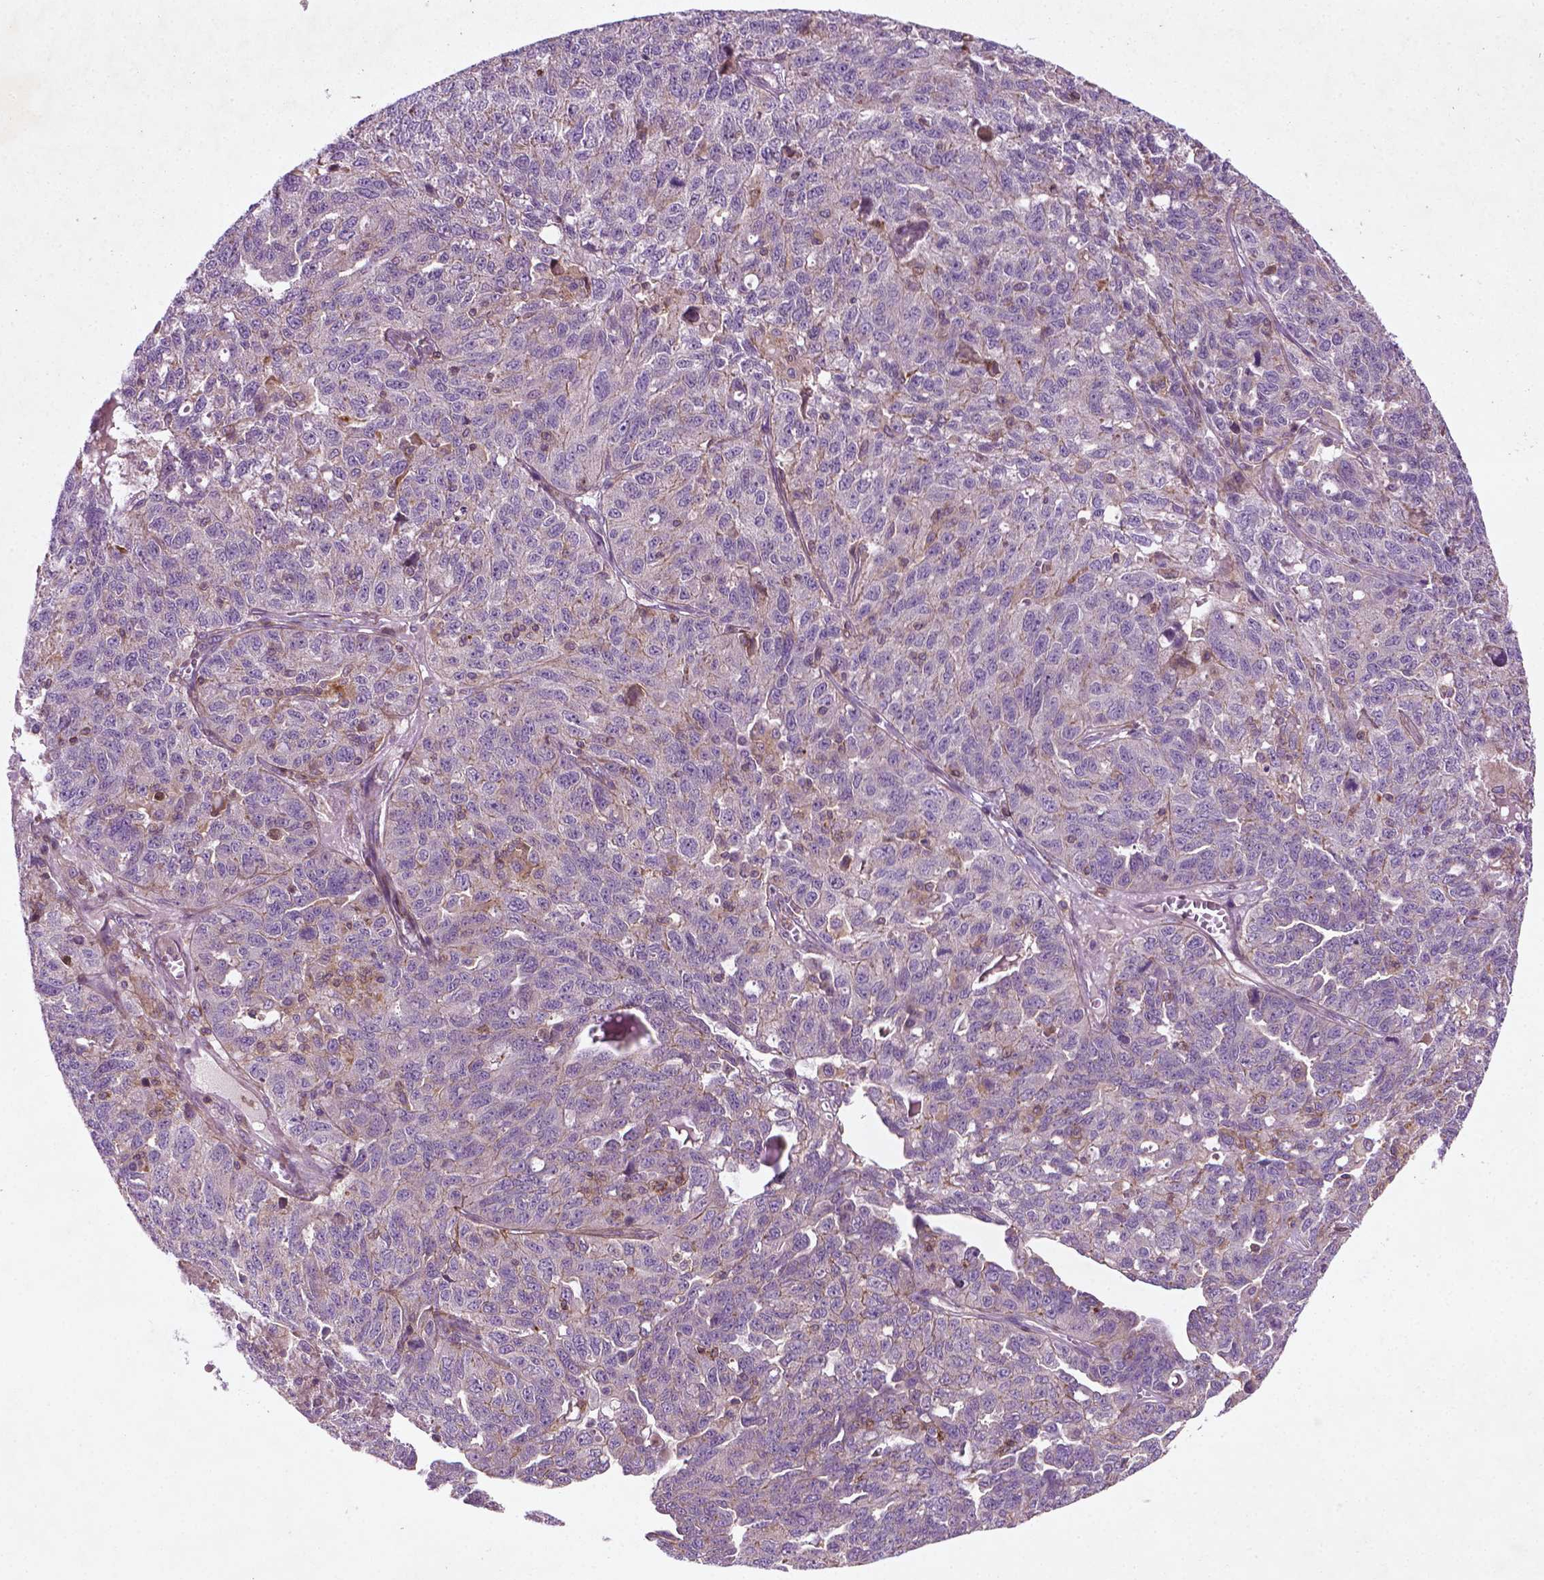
{"staining": {"intensity": "negative", "quantity": "none", "location": "none"}, "tissue": "ovarian cancer", "cell_type": "Tumor cells", "image_type": "cancer", "snomed": [{"axis": "morphology", "description": "Cystadenocarcinoma, serous, NOS"}, {"axis": "topography", "description": "Ovary"}], "caption": "An IHC image of ovarian serous cystadenocarcinoma is shown. There is no staining in tumor cells of ovarian serous cystadenocarcinoma. The staining is performed using DAB brown chromogen with nuclei counter-stained in using hematoxylin.", "gene": "TCHP", "patient": {"sex": "female", "age": 71}}